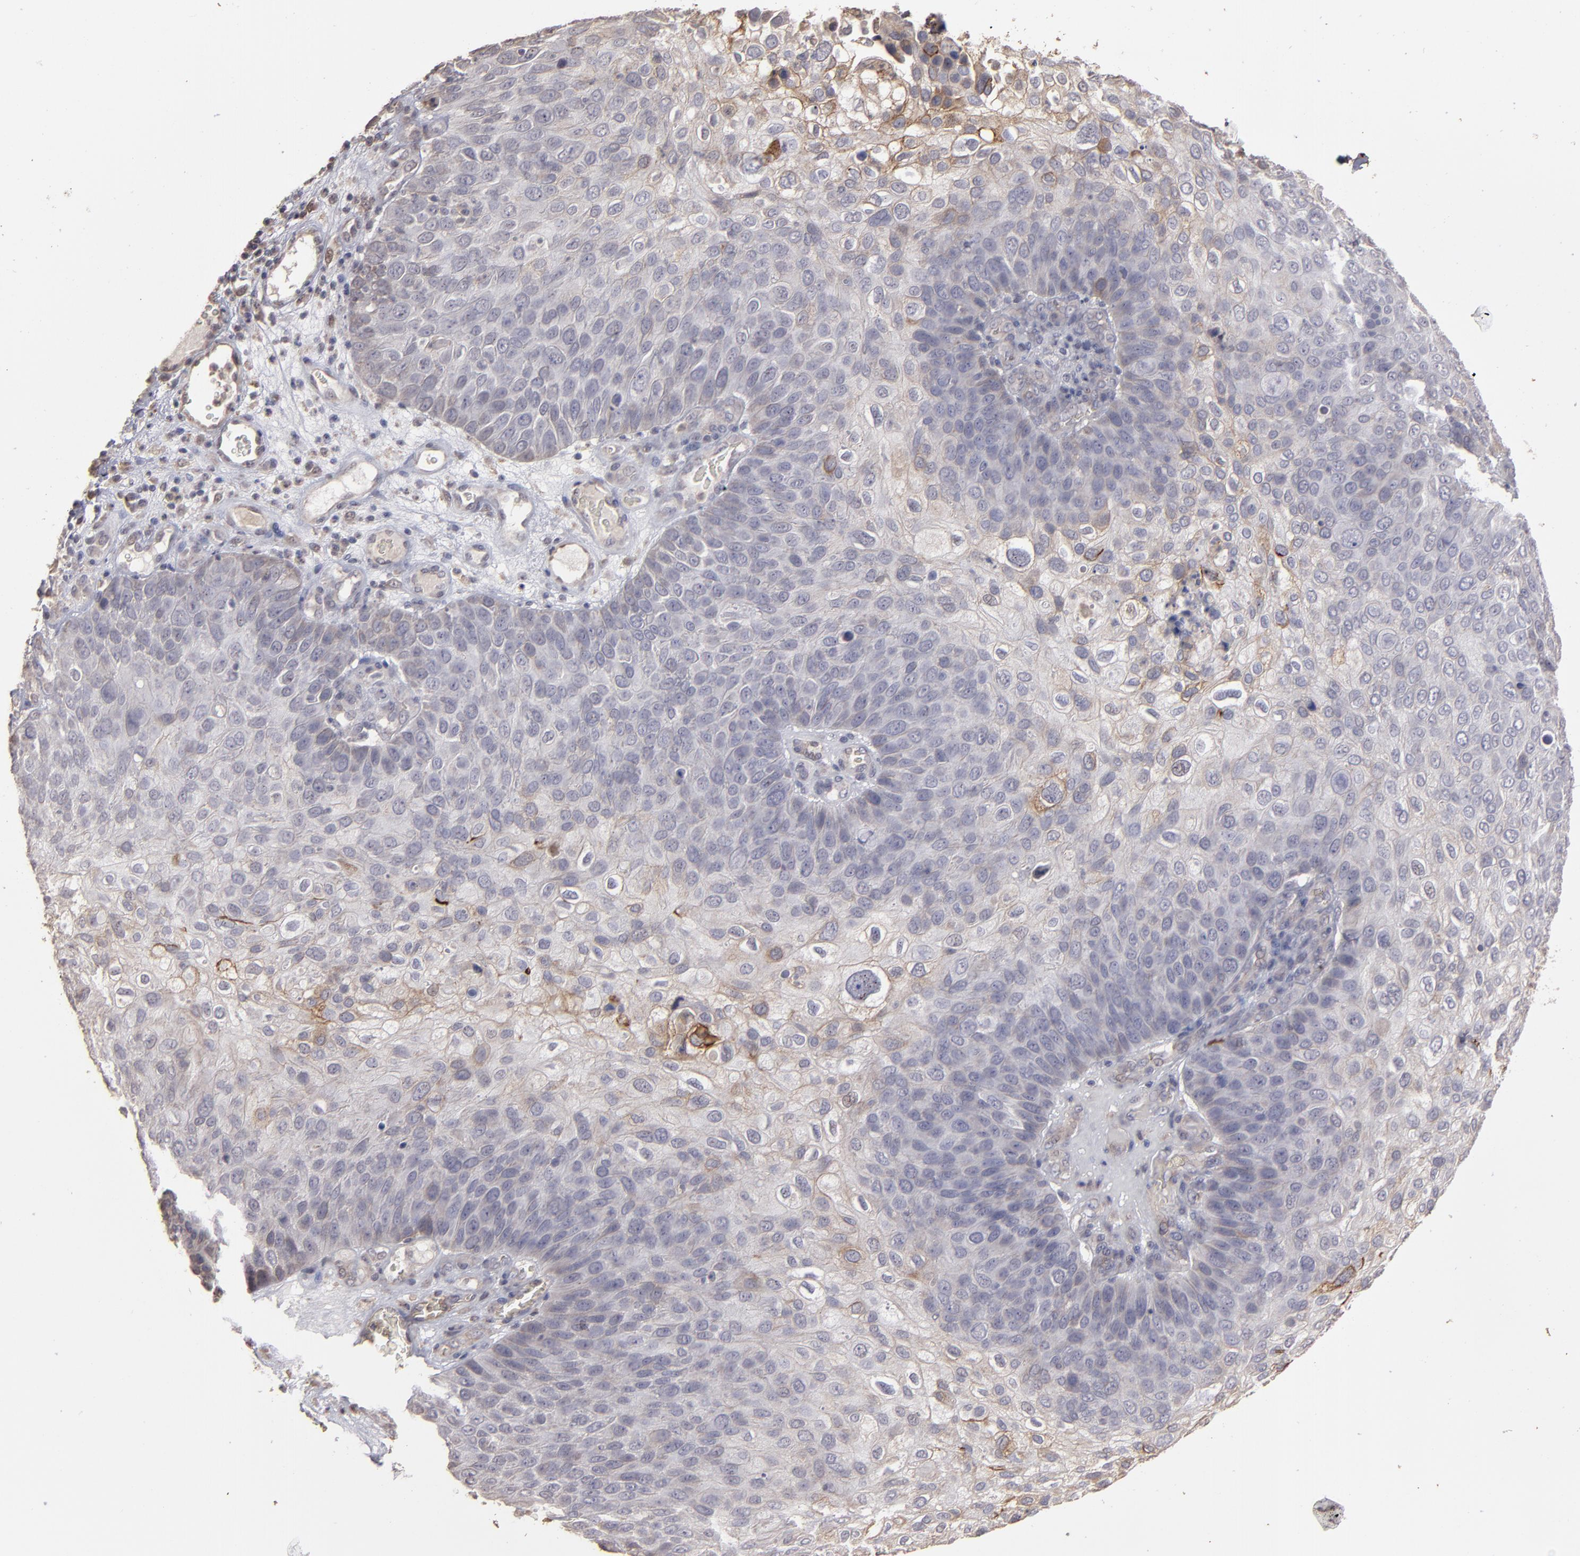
{"staining": {"intensity": "weak", "quantity": ">75%", "location": "cytoplasmic/membranous"}, "tissue": "skin cancer", "cell_type": "Tumor cells", "image_type": "cancer", "snomed": [{"axis": "morphology", "description": "Squamous cell carcinoma, NOS"}, {"axis": "topography", "description": "Skin"}], "caption": "Skin squamous cell carcinoma tissue displays weak cytoplasmic/membranous expression in approximately >75% of tumor cells", "gene": "CD55", "patient": {"sex": "male", "age": 87}}